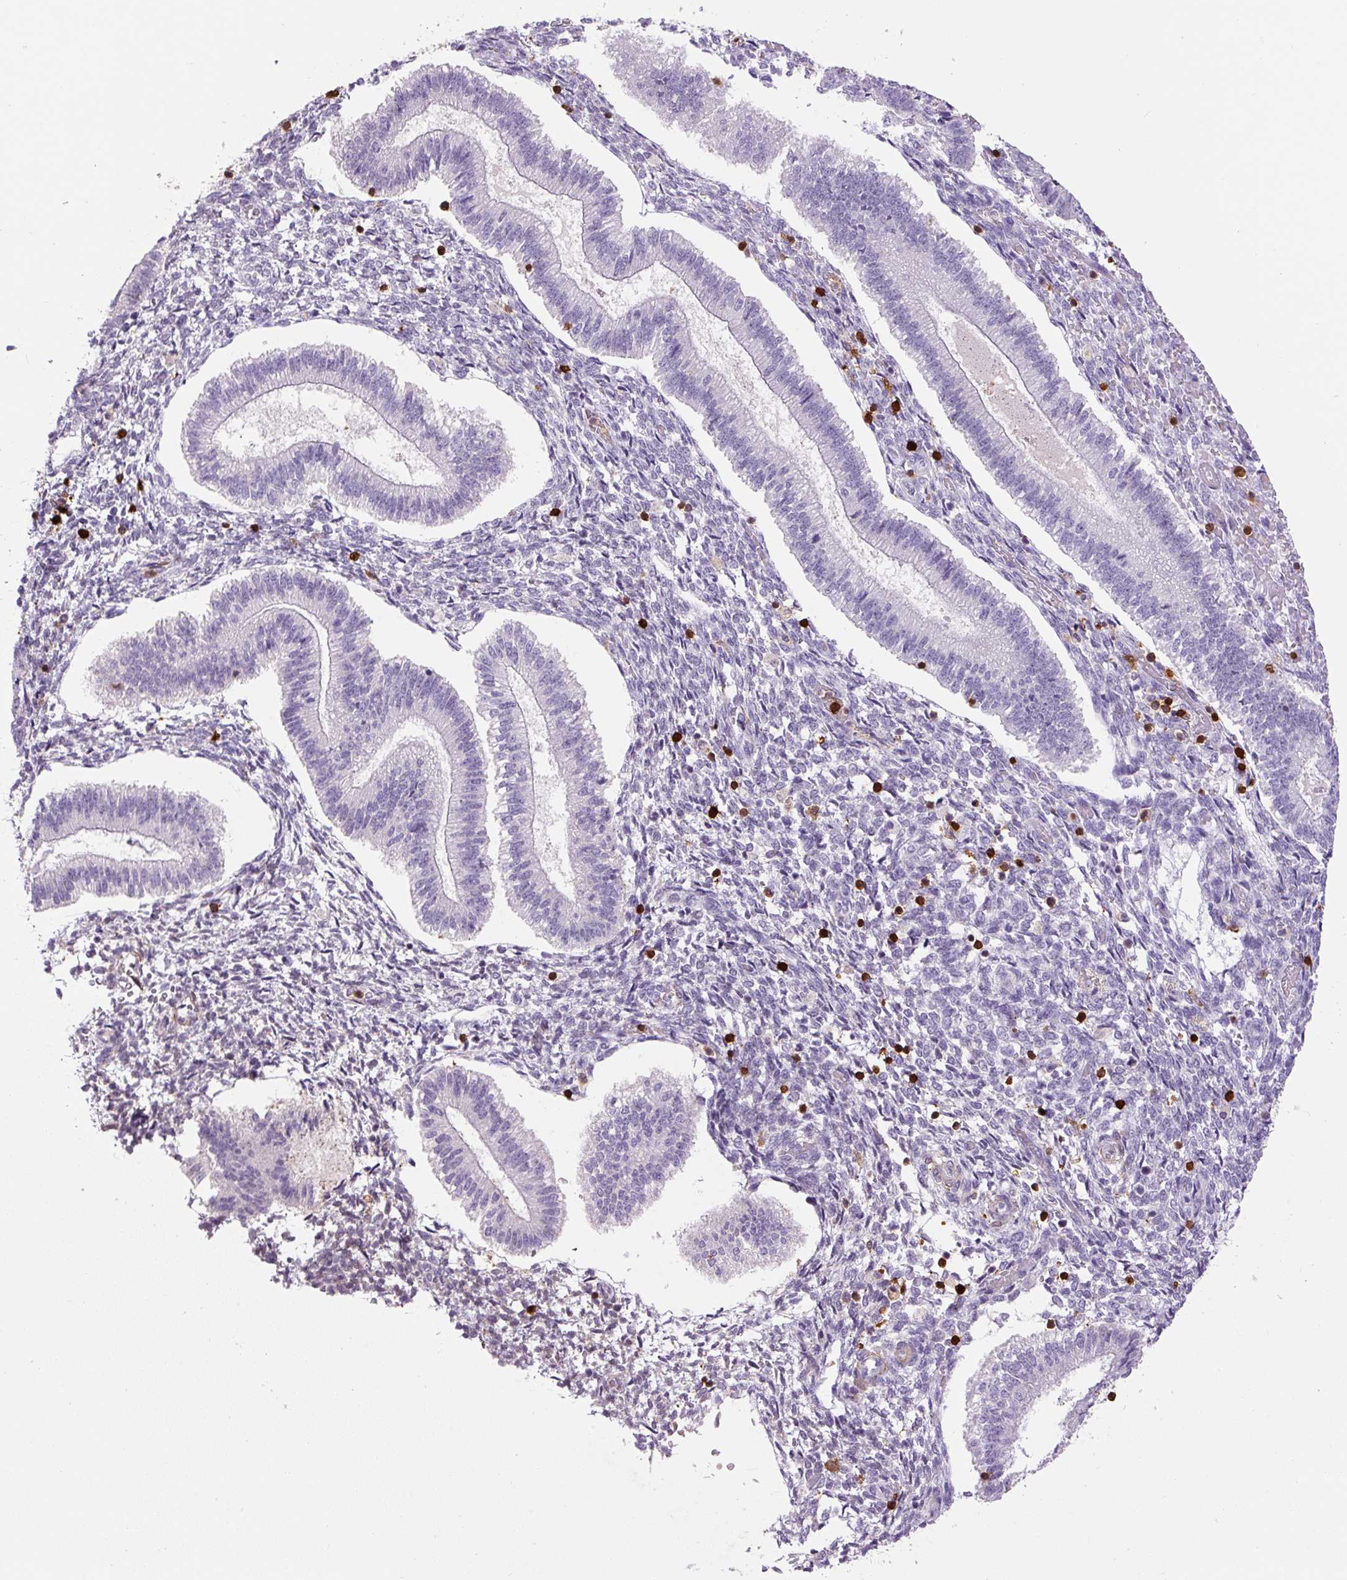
{"staining": {"intensity": "moderate", "quantity": "<25%", "location": "cytoplasmic/membranous"}, "tissue": "endometrium", "cell_type": "Cells in endometrial stroma", "image_type": "normal", "snomed": [{"axis": "morphology", "description": "Normal tissue, NOS"}, {"axis": "topography", "description": "Endometrium"}], "caption": "The histopathology image displays a brown stain indicating the presence of a protein in the cytoplasmic/membranous of cells in endometrial stroma in endometrium. The protein is stained brown, and the nuclei are stained in blue (DAB IHC with brightfield microscopy, high magnification).", "gene": "S100A4", "patient": {"sex": "female", "age": 25}}